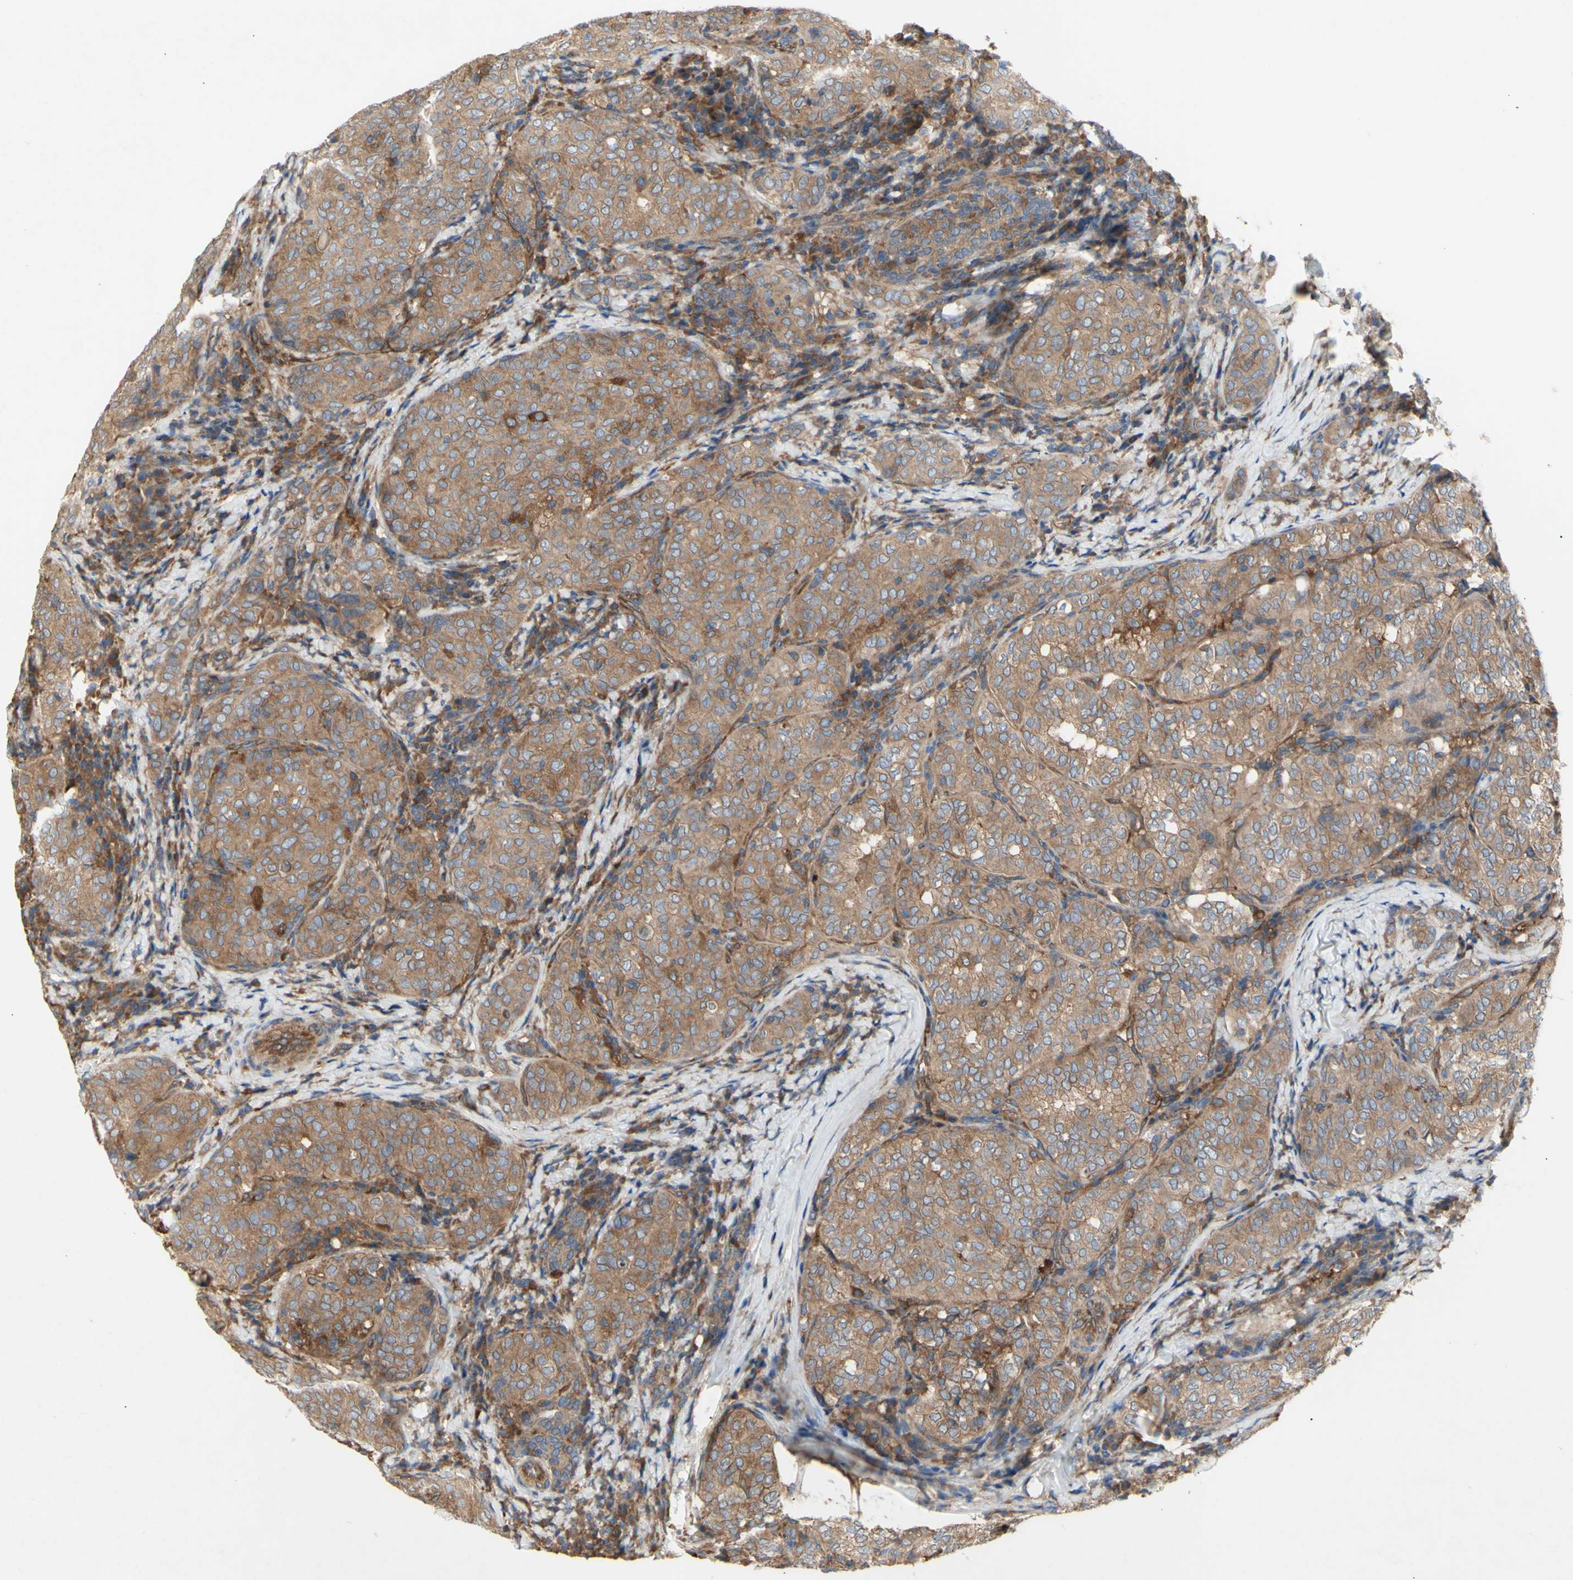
{"staining": {"intensity": "moderate", "quantity": "25%-75%", "location": "cytoplasmic/membranous"}, "tissue": "thyroid cancer", "cell_type": "Tumor cells", "image_type": "cancer", "snomed": [{"axis": "morphology", "description": "Normal tissue, NOS"}, {"axis": "morphology", "description": "Papillary adenocarcinoma, NOS"}, {"axis": "topography", "description": "Thyroid gland"}], "caption": "Immunohistochemical staining of thyroid cancer displays medium levels of moderate cytoplasmic/membranous expression in approximately 25%-75% of tumor cells.", "gene": "KLC1", "patient": {"sex": "female", "age": 30}}